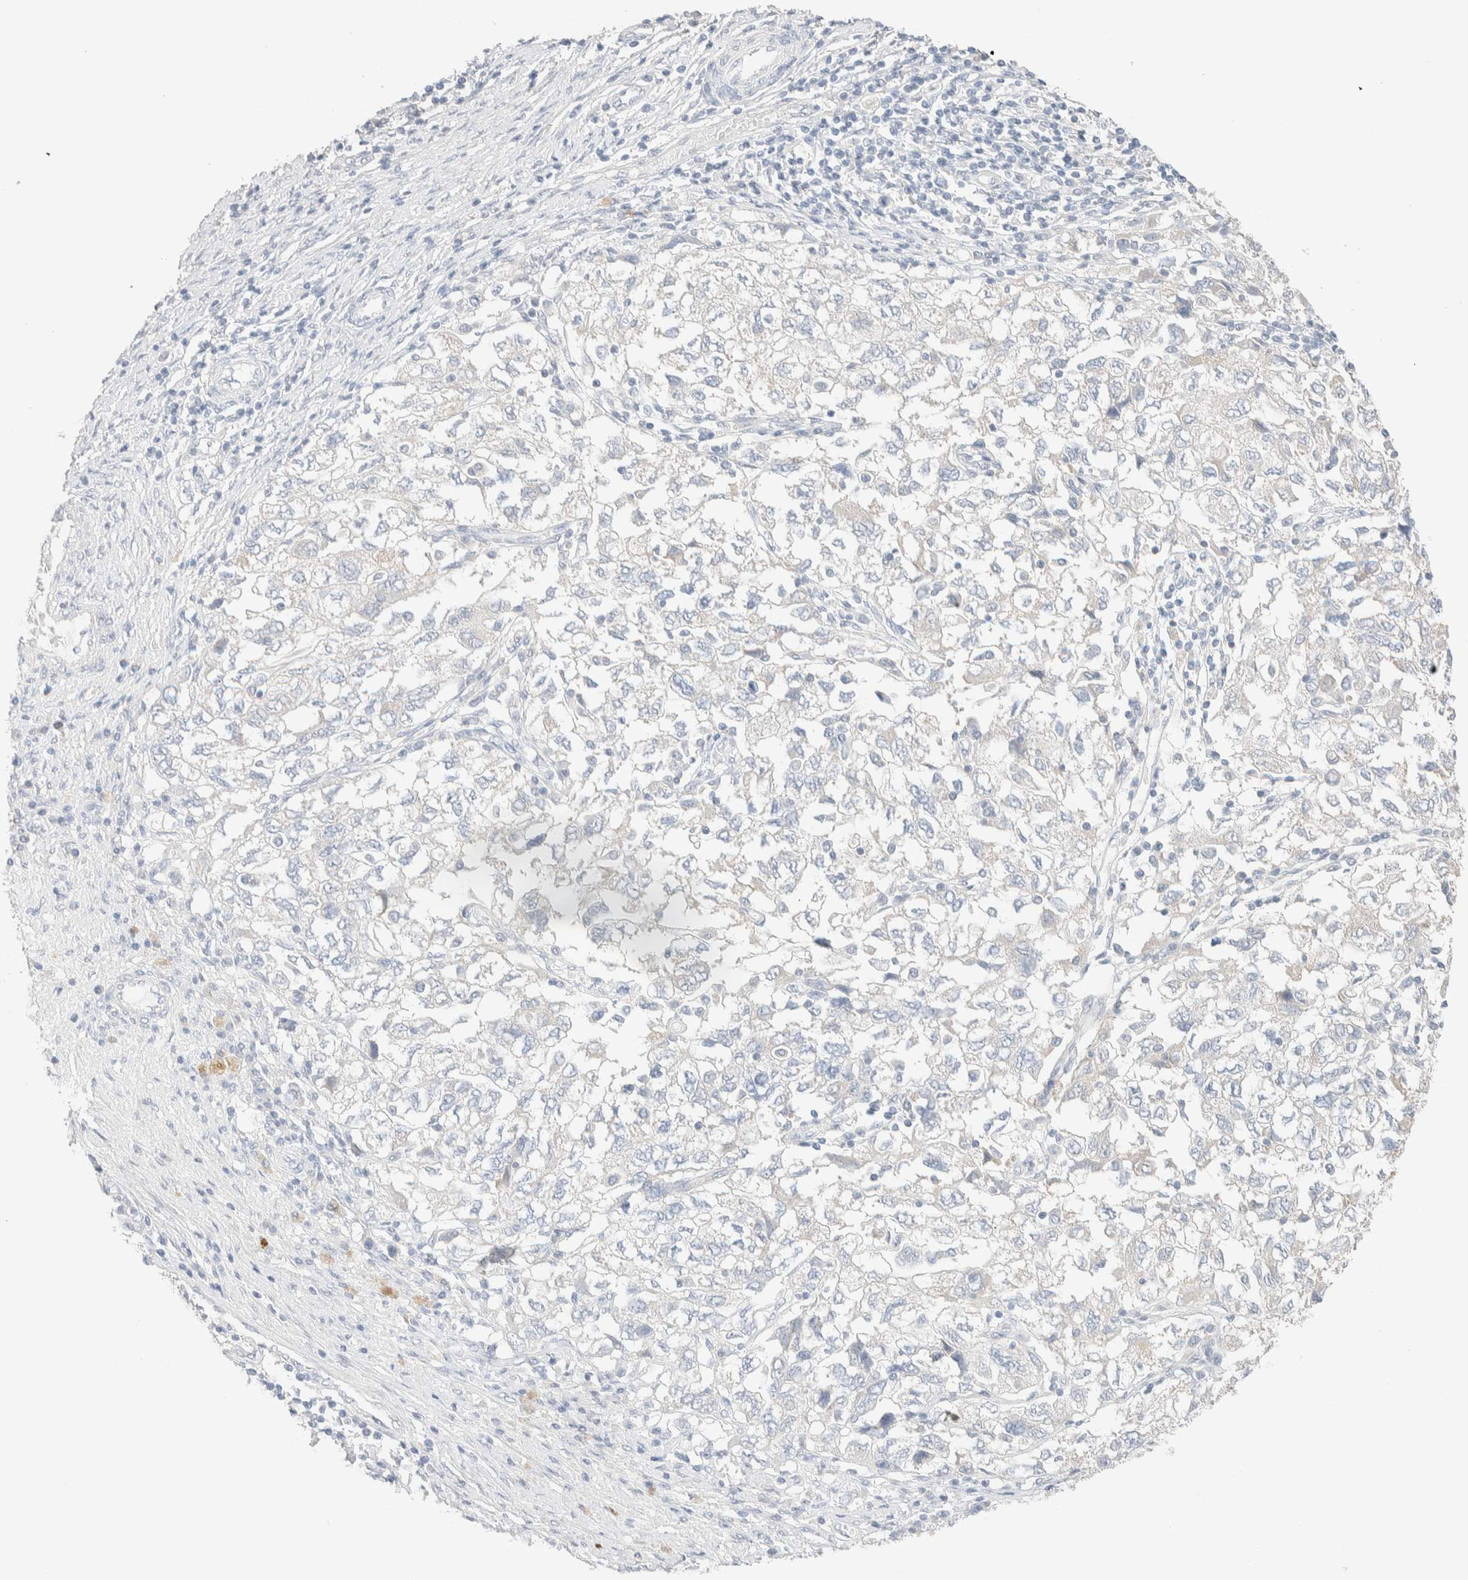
{"staining": {"intensity": "negative", "quantity": "none", "location": "none"}, "tissue": "ovarian cancer", "cell_type": "Tumor cells", "image_type": "cancer", "snomed": [{"axis": "morphology", "description": "Carcinoma, NOS"}, {"axis": "morphology", "description": "Cystadenocarcinoma, serous, NOS"}, {"axis": "topography", "description": "Ovary"}], "caption": "Immunohistochemistry micrograph of human ovarian cancer (carcinoma) stained for a protein (brown), which demonstrates no positivity in tumor cells. (IHC, brightfield microscopy, high magnification).", "gene": "RIDA", "patient": {"sex": "female", "age": 69}}